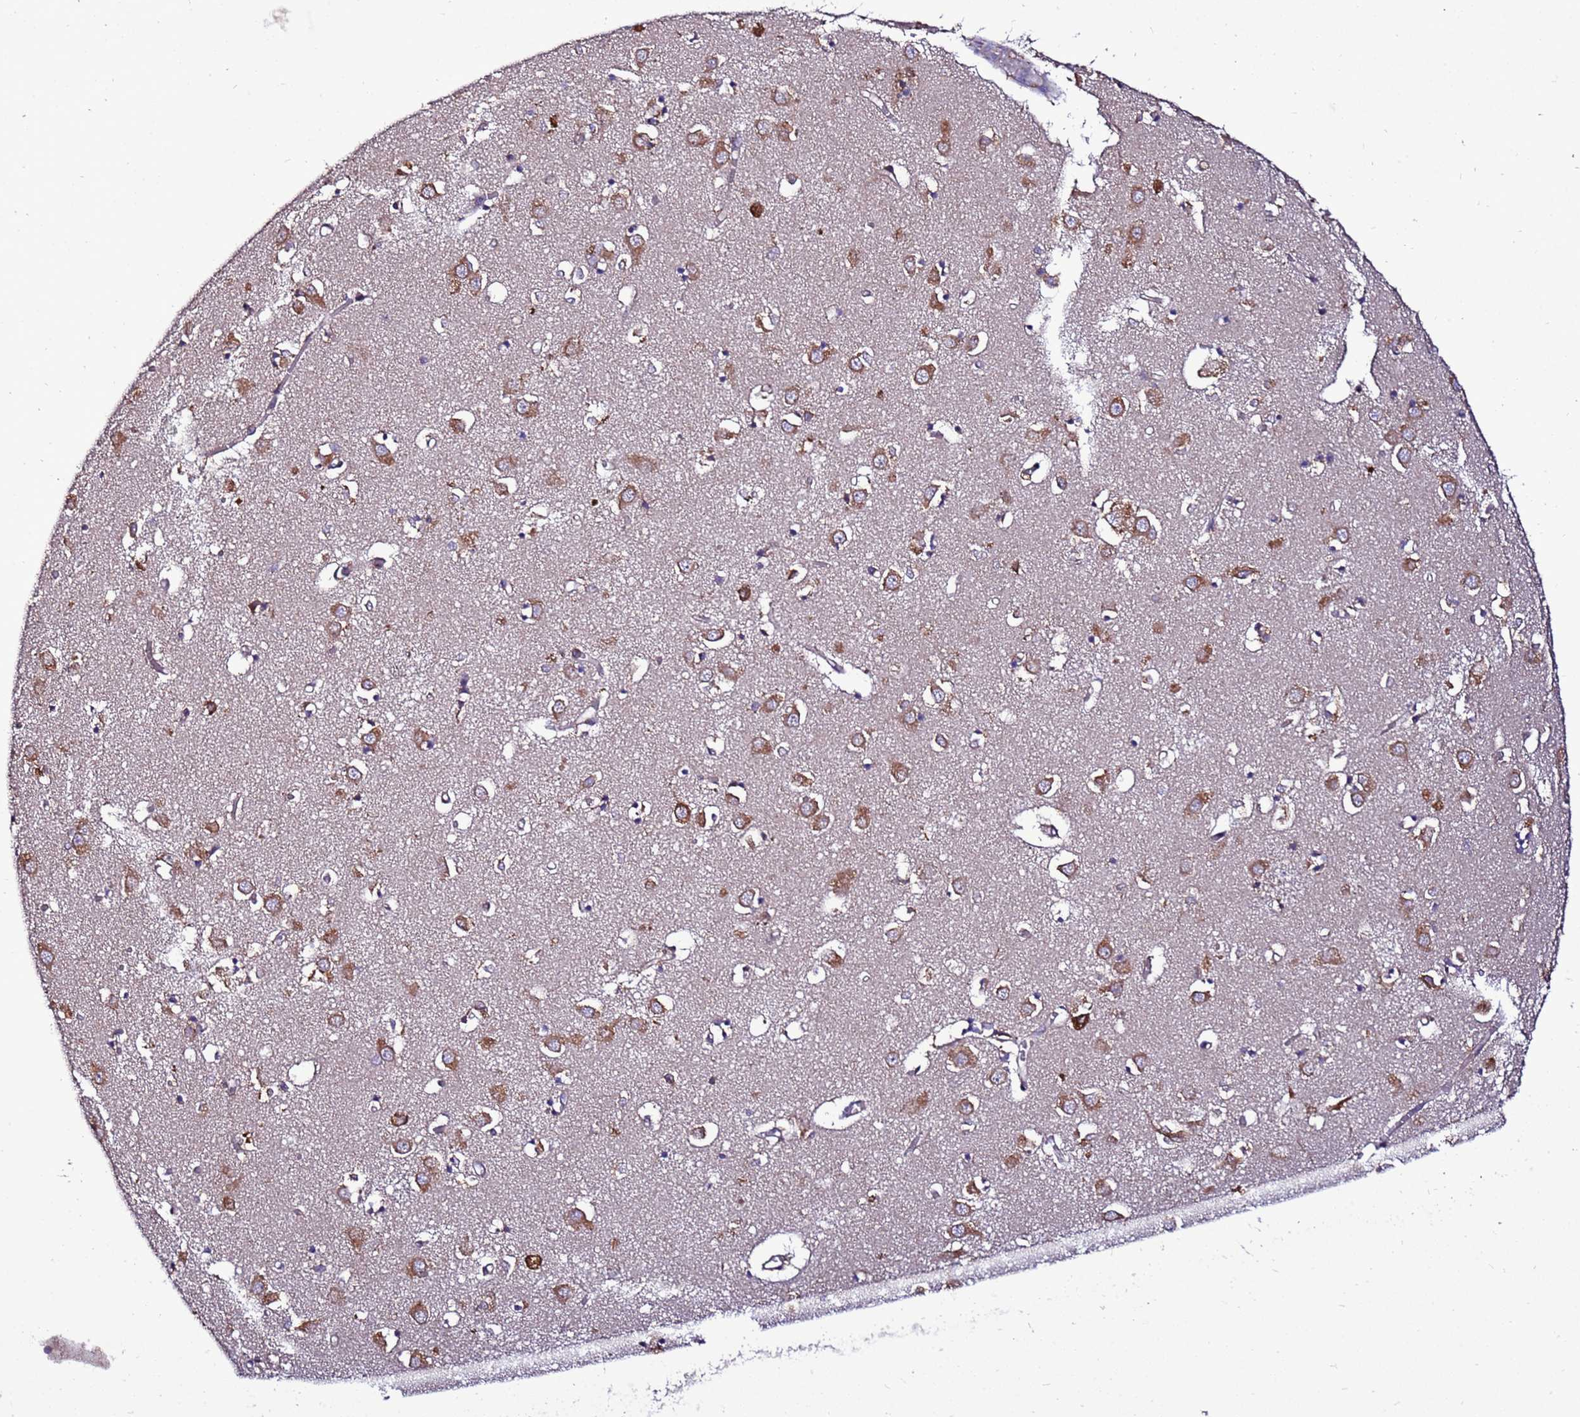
{"staining": {"intensity": "moderate", "quantity": "<25%", "location": "cytoplasmic/membranous"}, "tissue": "caudate", "cell_type": "Glial cells", "image_type": "normal", "snomed": [{"axis": "morphology", "description": "Normal tissue, NOS"}, {"axis": "topography", "description": "Lateral ventricle wall"}], "caption": "IHC photomicrograph of benign human caudate stained for a protein (brown), which demonstrates low levels of moderate cytoplasmic/membranous expression in about <25% of glial cells.", "gene": "ANTKMT", "patient": {"sex": "male", "age": 70}}